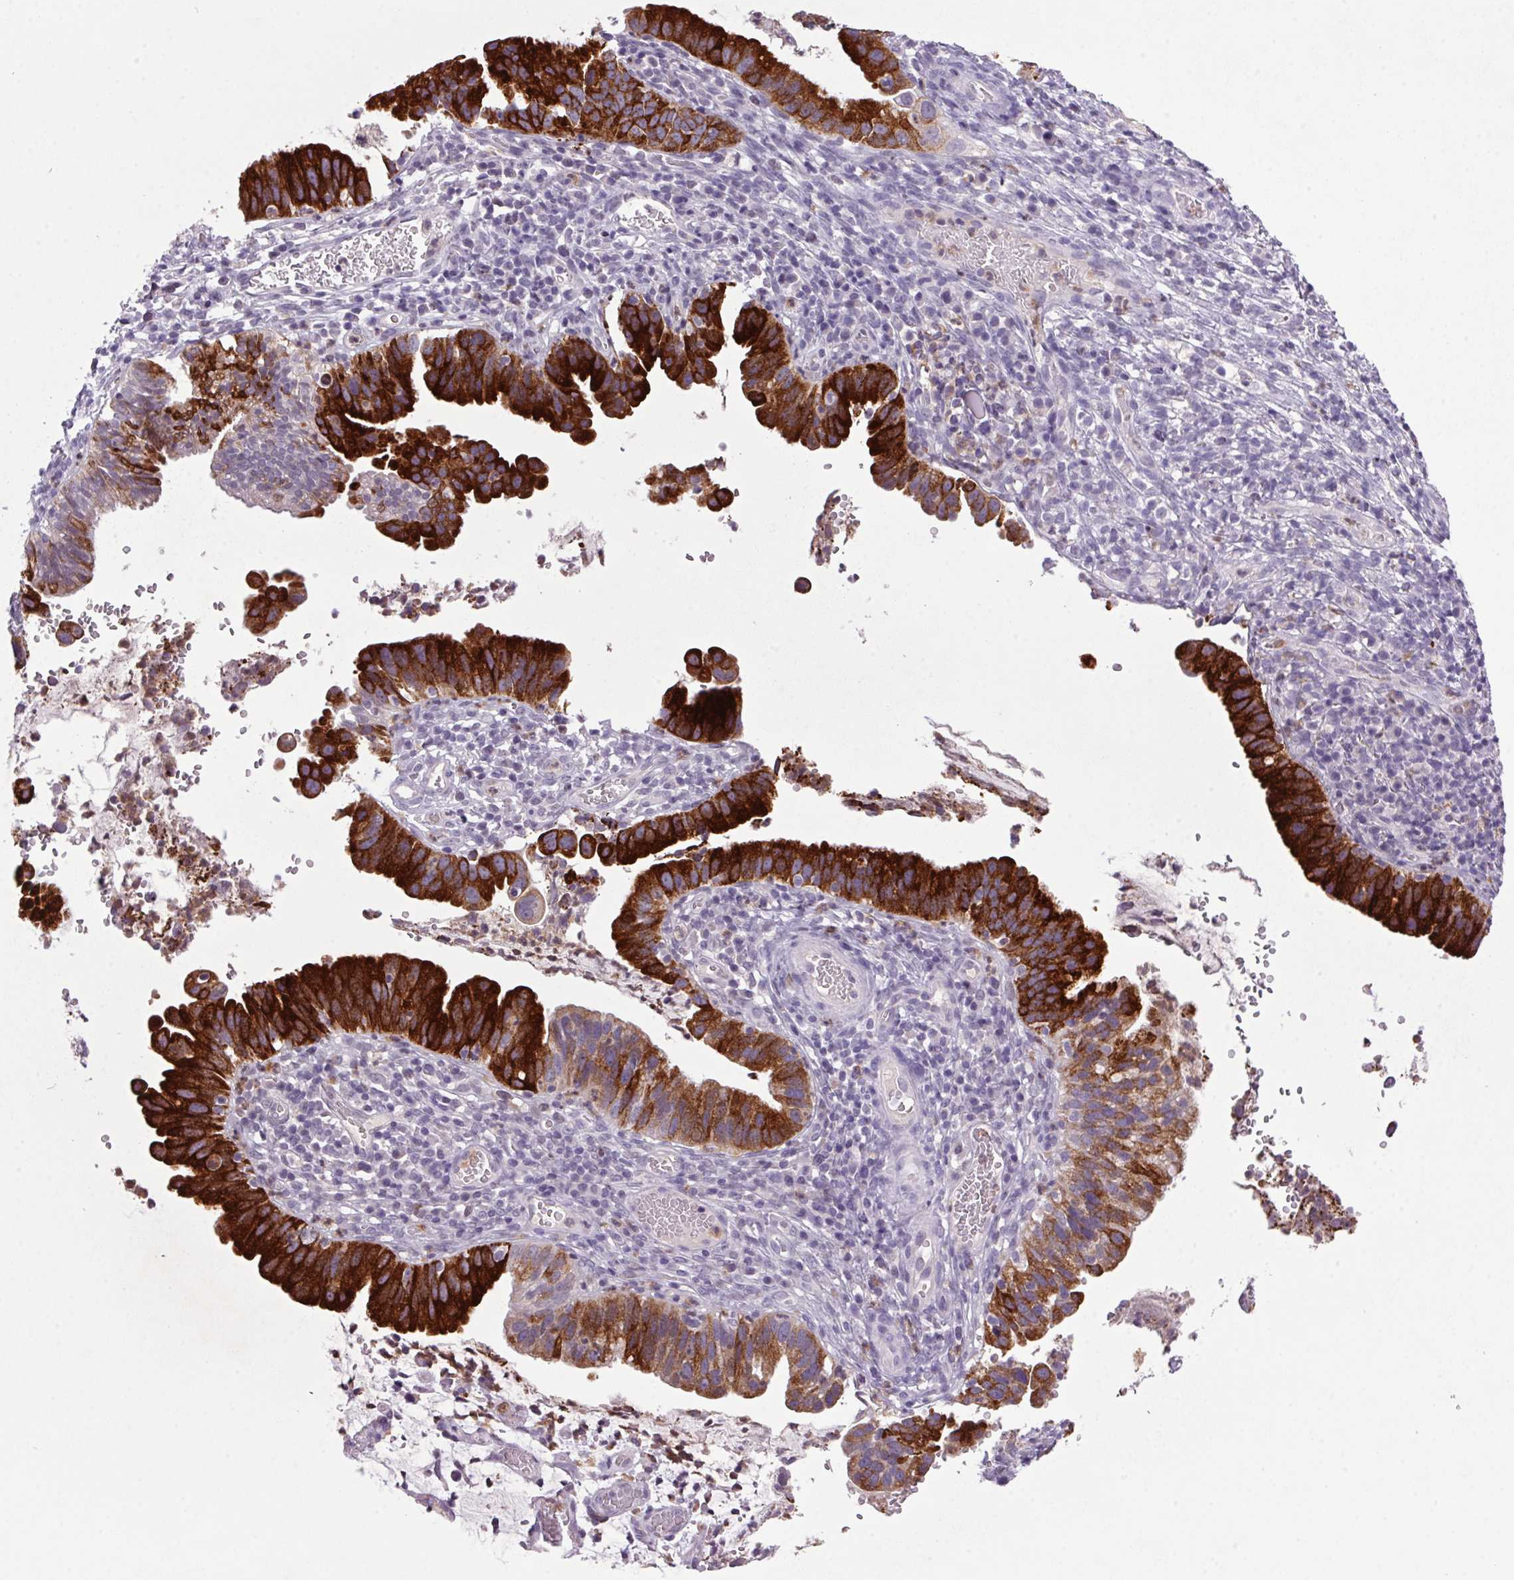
{"staining": {"intensity": "strong", "quantity": ">75%", "location": "cytoplasmic/membranous"}, "tissue": "cervical cancer", "cell_type": "Tumor cells", "image_type": "cancer", "snomed": [{"axis": "morphology", "description": "Adenocarcinoma, NOS"}, {"axis": "topography", "description": "Cervix"}], "caption": "Adenocarcinoma (cervical) tissue reveals strong cytoplasmic/membranous positivity in about >75% of tumor cells, visualized by immunohistochemistry.", "gene": "TRDN", "patient": {"sex": "female", "age": 34}}